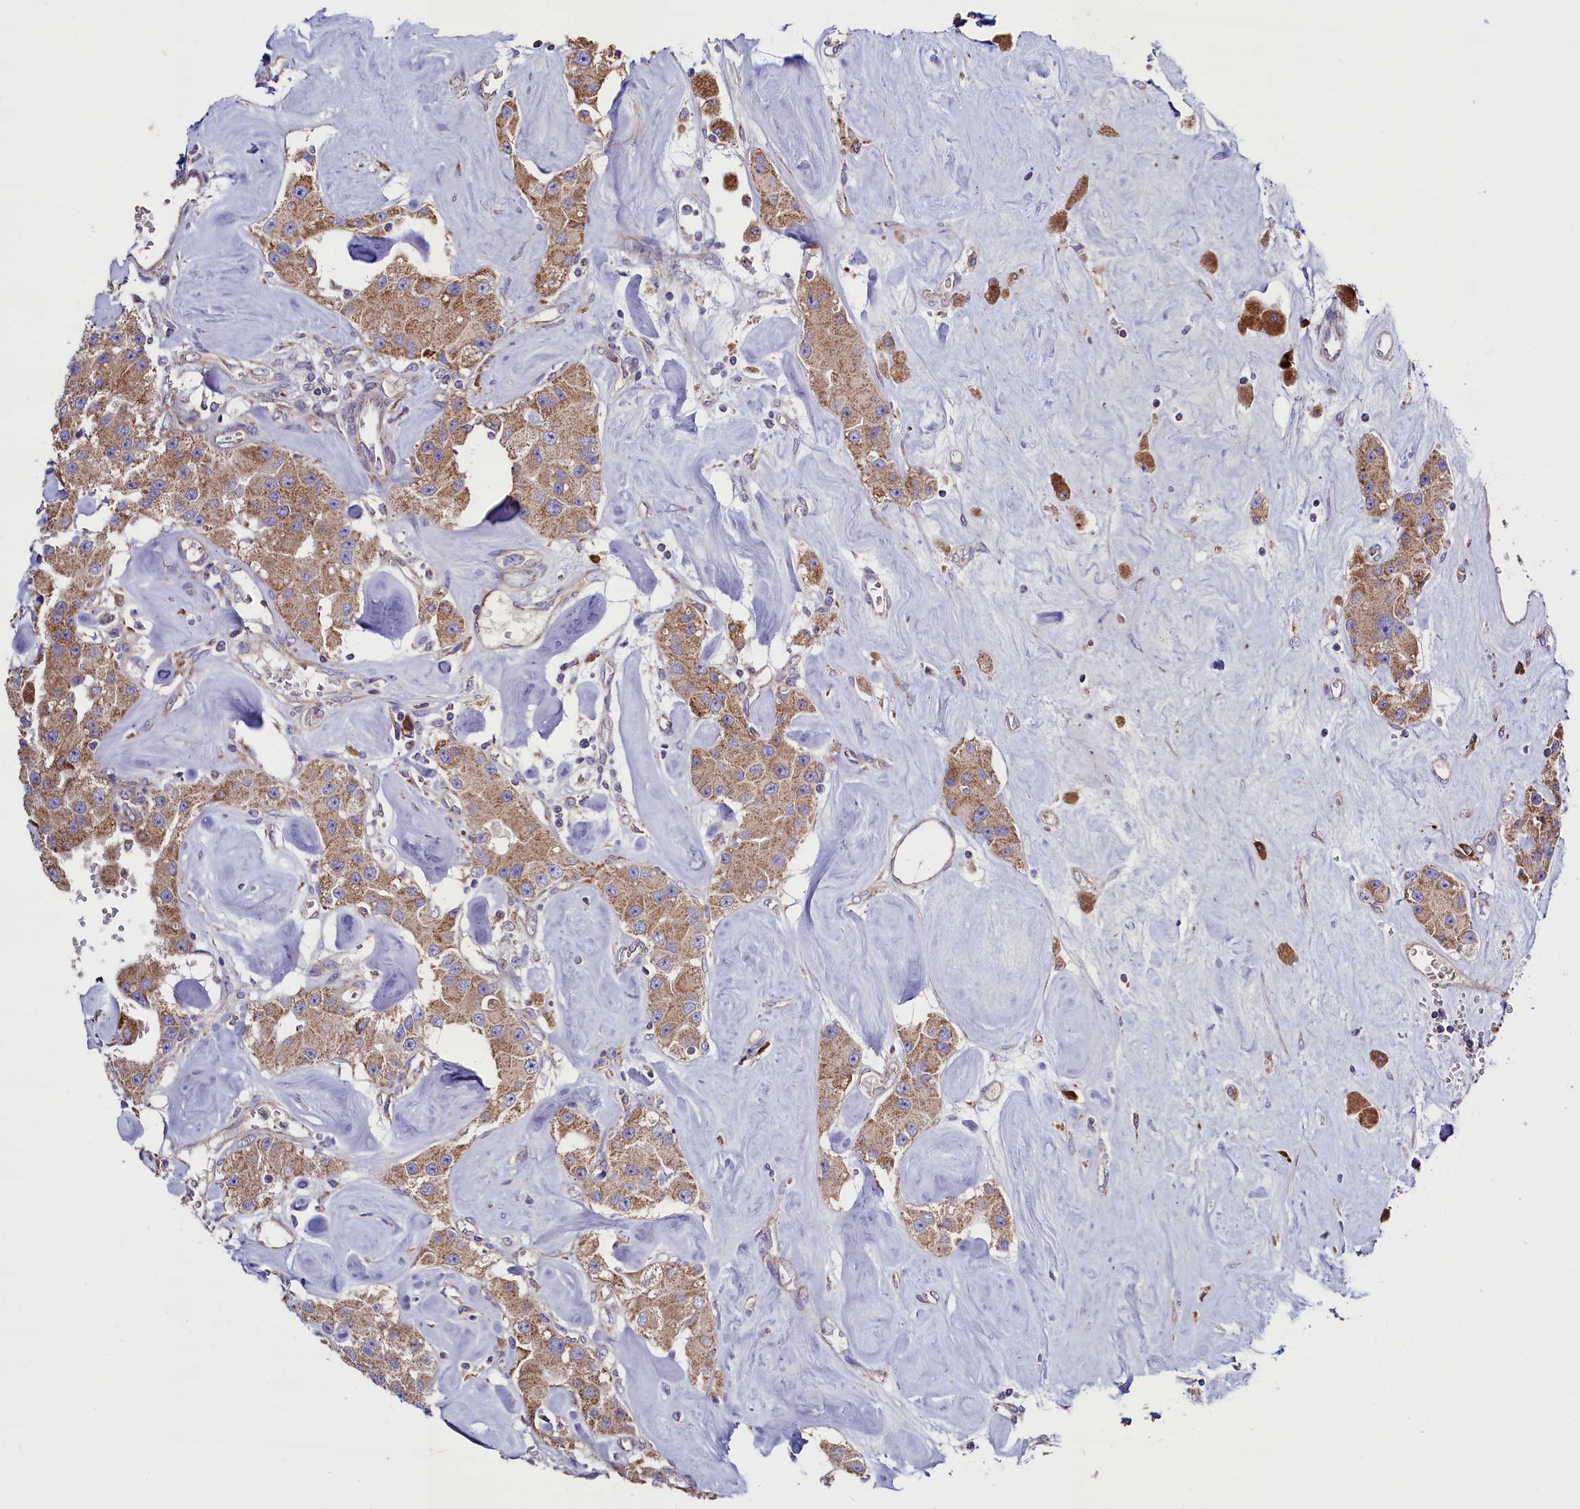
{"staining": {"intensity": "moderate", "quantity": ">75%", "location": "cytoplasmic/membranous"}, "tissue": "carcinoid", "cell_type": "Tumor cells", "image_type": "cancer", "snomed": [{"axis": "morphology", "description": "Carcinoid, malignant, NOS"}, {"axis": "topography", "description": "Pancreas"}], "caption": "High-power microscopy captured an IHC photomicrograph of malignant carcinoid, revealing moderate cytoplasmic/membranous positivity in about >75% of tumor cells.", "gene": "ZSWIM1", "patient": {"sex": "male", "age": 41}}